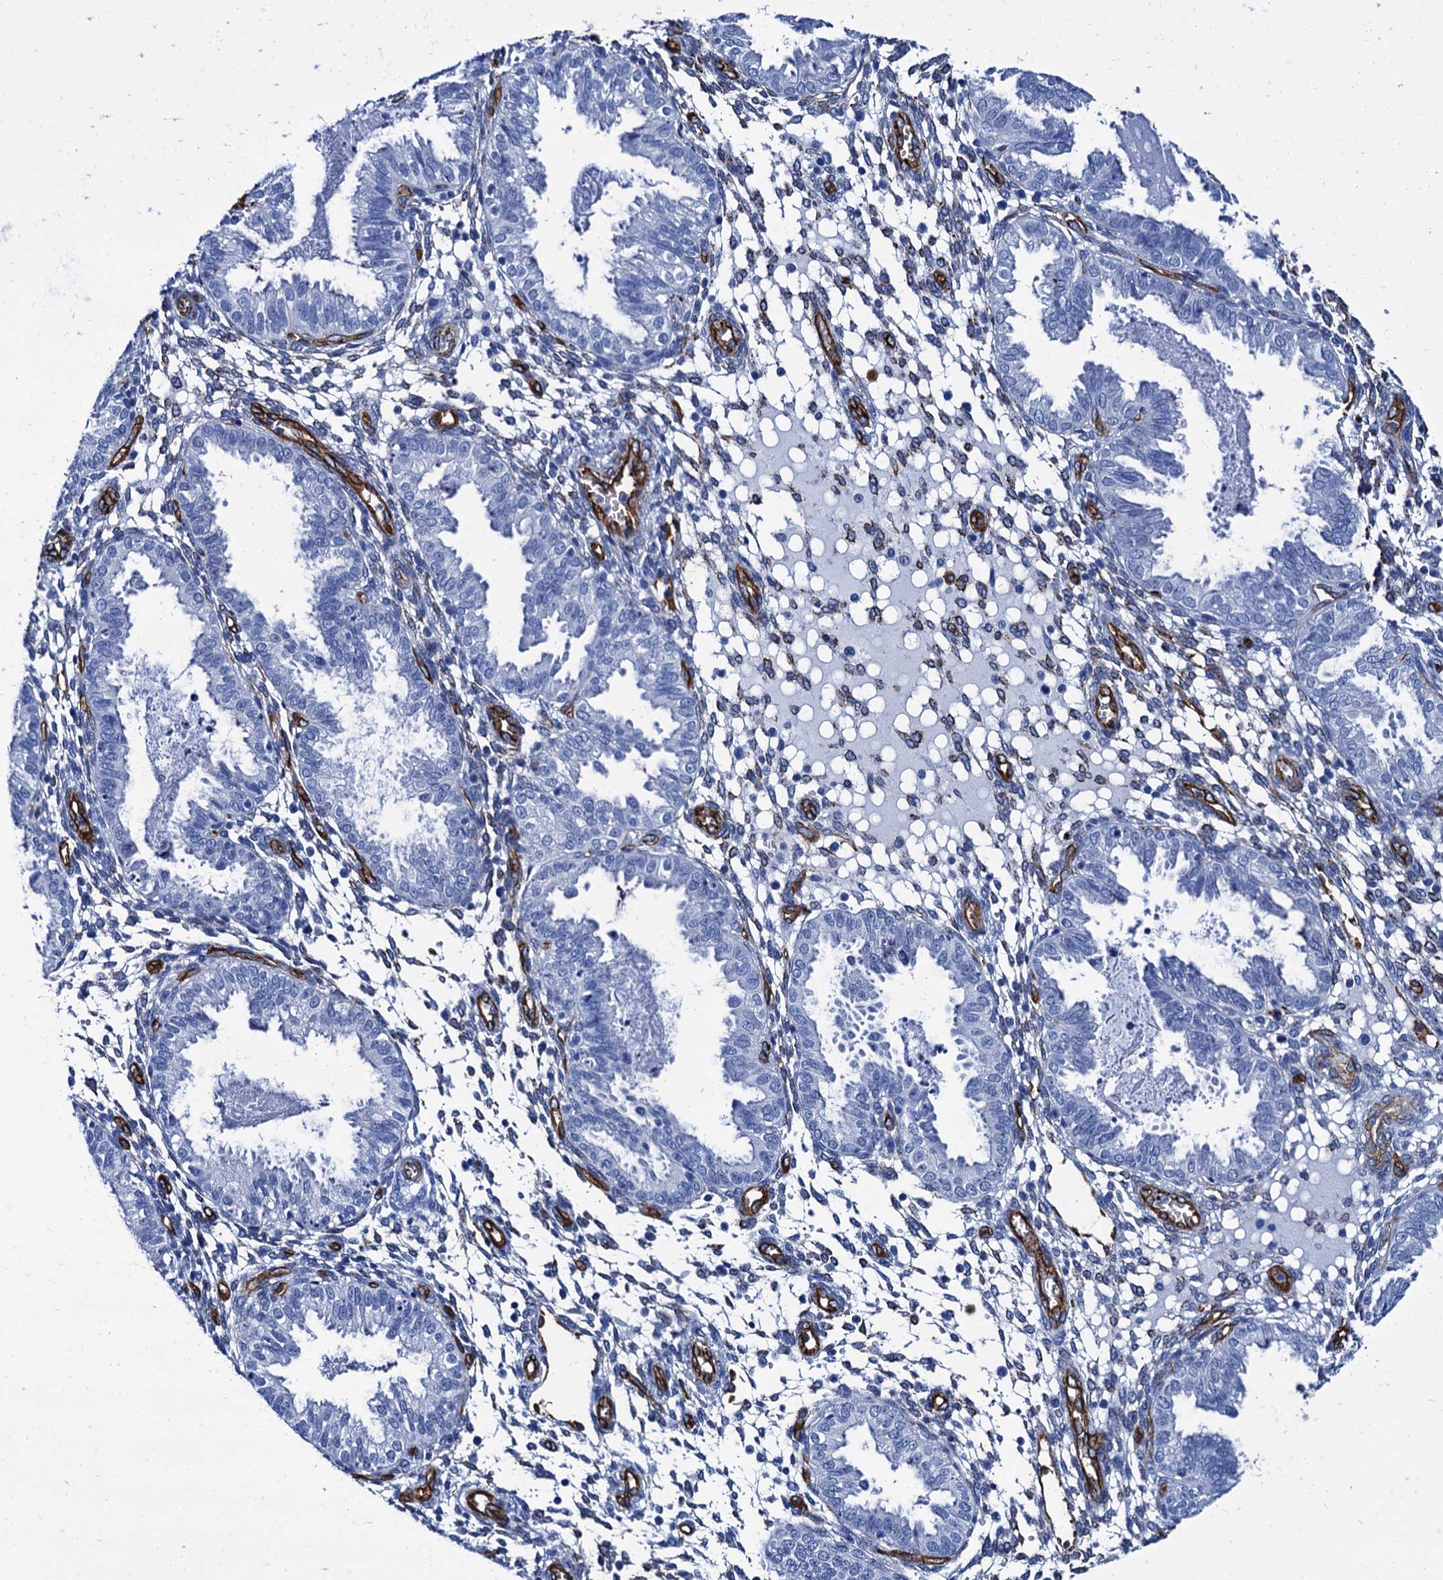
{"staining": {"intensity": "negative", "quantity": "none", "location": "none"}, "tissue": "endometrium", "cell_type": "Cells in endometrial stroma", "image_type": "normal", "snomed": [{"axis": "morphology", "description": "Normal tissue, NOS"}, {"axis": "topography", "description": "Endometrium"}], "caption": "DAB (3,3'-diaminobenzidine) immunohistochemical staining of benign endometrium shows no significant staining in cells in endometrial stroma.", "gene": "CAVIN2", "patient": {"sex": "female", "age": 33}}